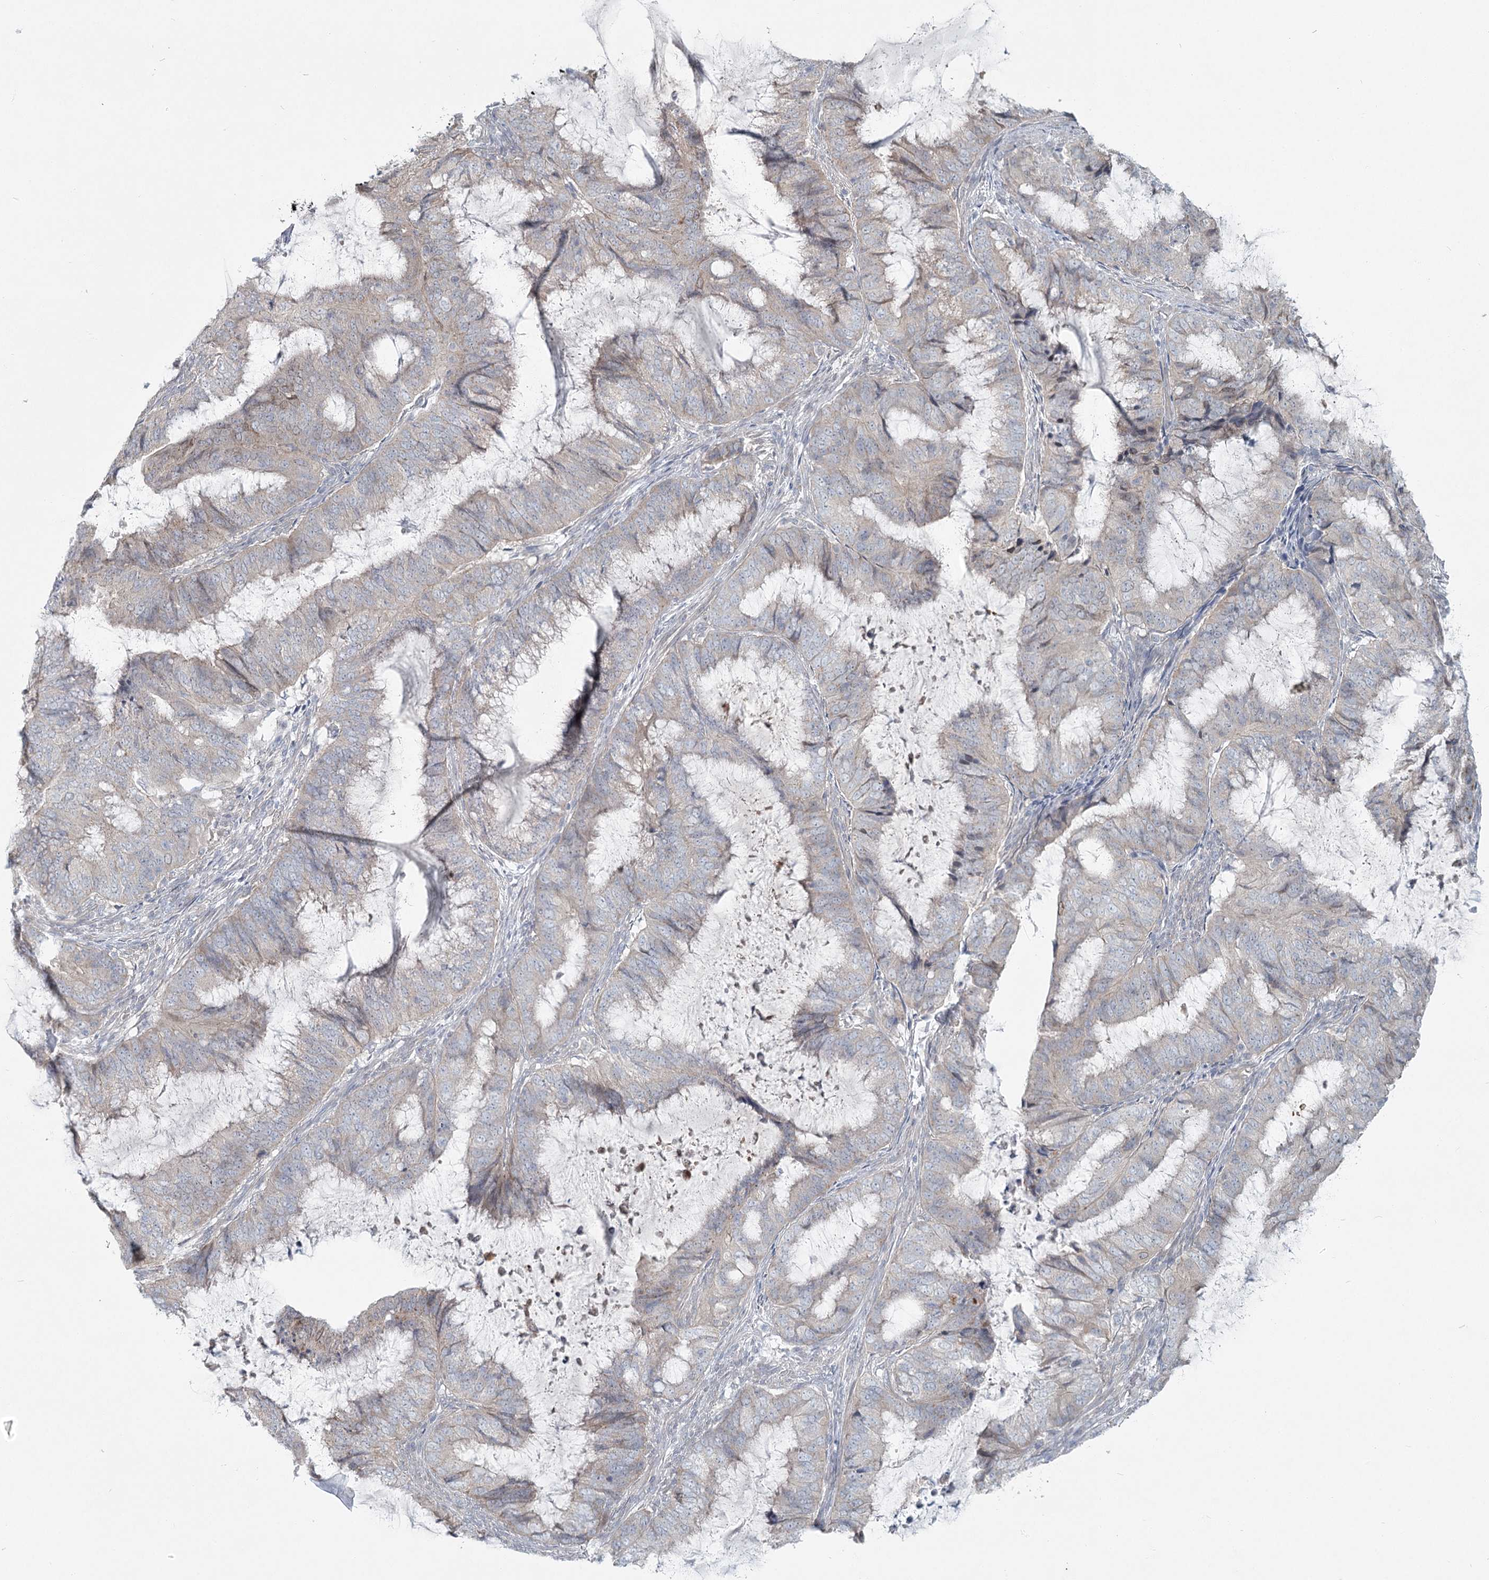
{"staining": {"intensity": "negative", "quantity": "none", "location": "none"}, "tissue": "endometrial cancer", "cell_type": "Tumor cells", "image_type": "cancer", "snomed": [{"axis": "morphology", "description": "Adenocarcinoma, NOS"}, {"axis": "topography", "description": "Endometrium"}], "caption": "This histopathology image is of endometrial cancer (adenocarcinoma) stained with IHC to label a protein in brown with the nuclei are counter-stained blue. There is no expression in tumor cells.", "gene": "SPINK13", "patient": {"sex": "female", "age": 81}}